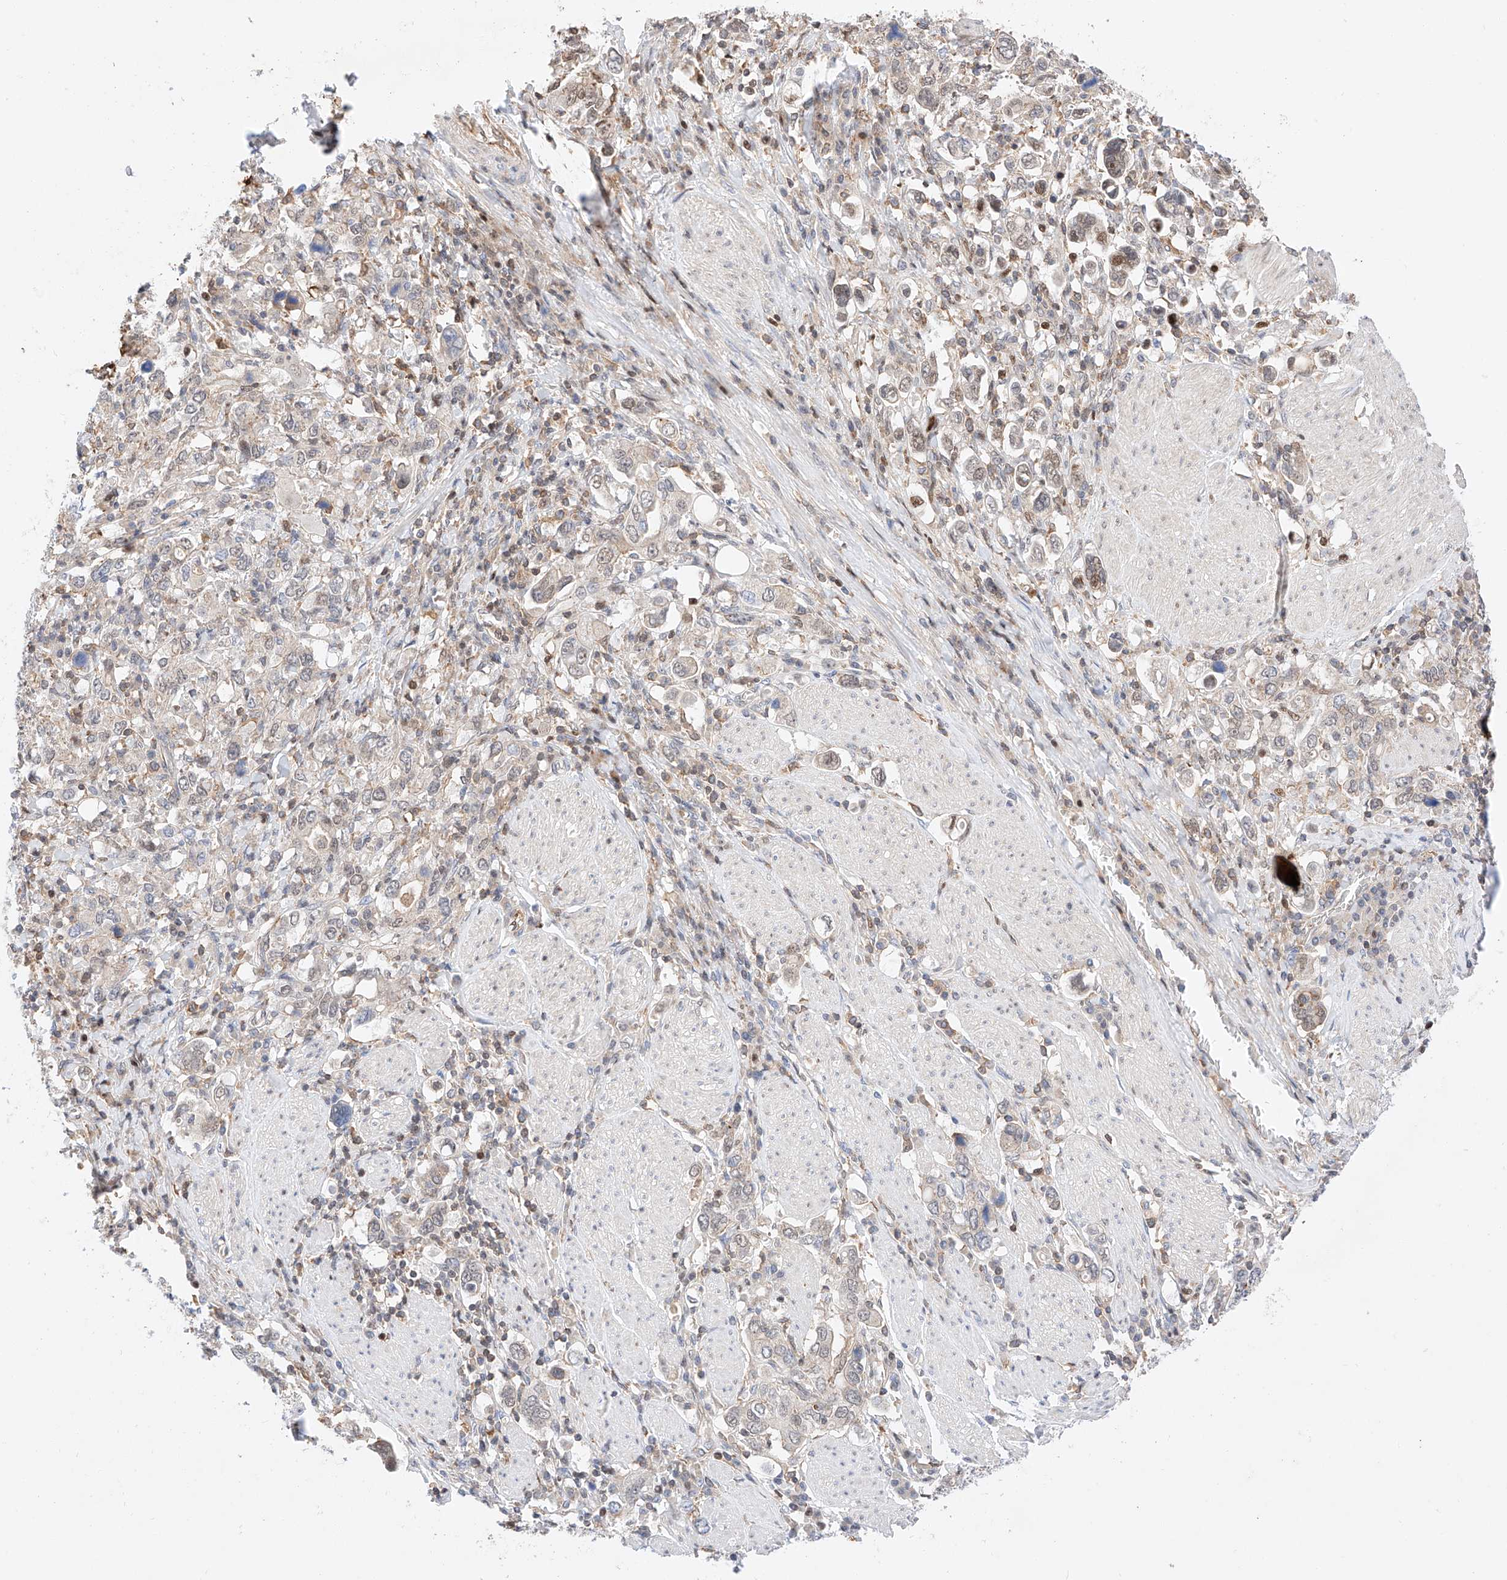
{"staining": {"intensity": "weak", "quantity": "25%-75%", "location": "nuclear"}, "tissue": "stomach cancer", "cell_type": "Tumor cells", "image_type": "cancer", "snomed": [{"axis": "morphology", "description": "Adenocarcinoma, NOS"}, {"axis": "topography", "description": "Stomach, upper"}], "caption": "Approximately 25%-75% of tumor cells in stomach adenocarcinoma display weak nuclear protein positivity as visualized by brown immunohistochemical staining.", "gene": "HDAC9", "patient": {"sex": "male", "age": 62}}